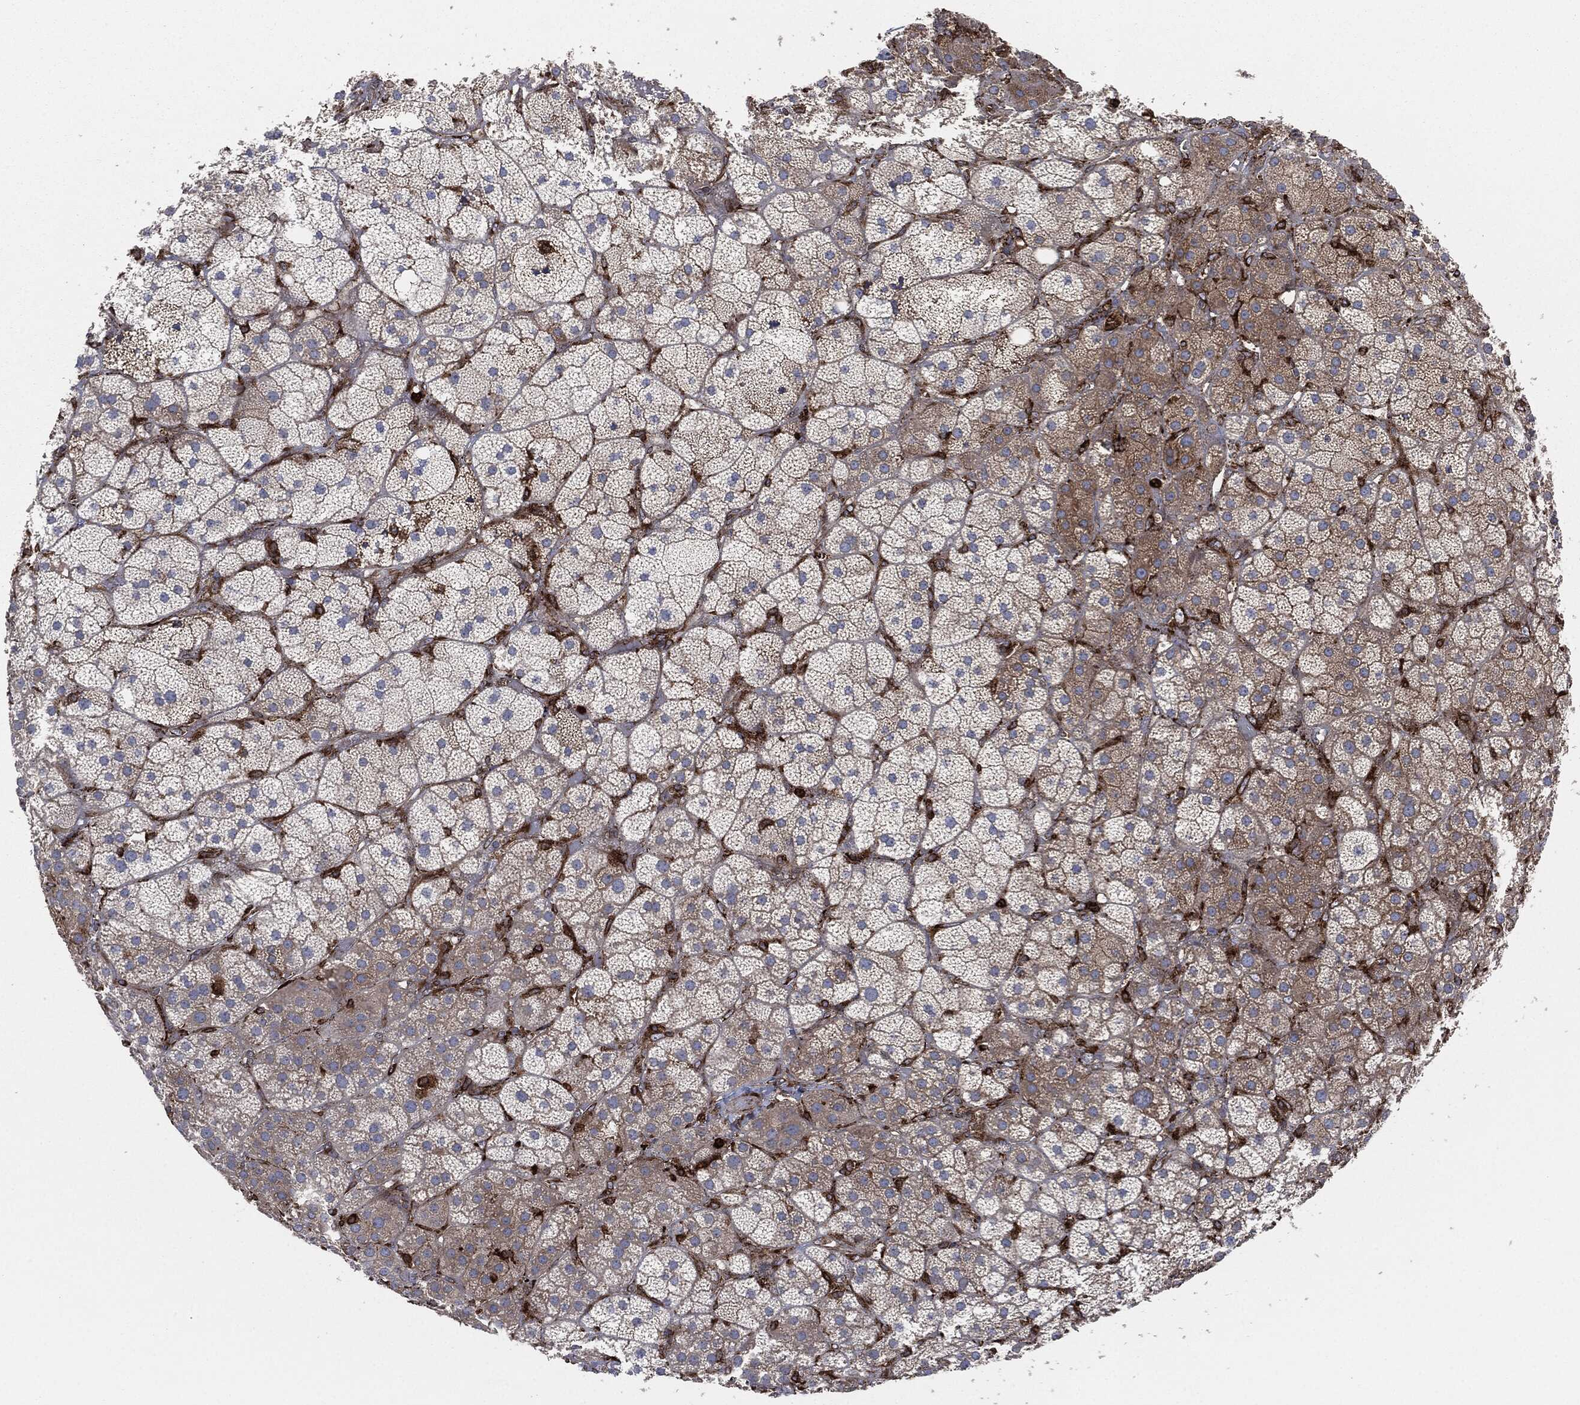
{"staining": {"intensity": "strong", "quantity": "<25%", "location": "cytoplasmic/membranous"}, "tissue": "adrenal gland", "cell_type": "Glandular cells", "image_type": "normal", "snomed": [{"axis": "morphology", "description": "Normal tissue, NOS"}, {"axis": "topography", "description": "Adrenal gland"}], "caption": "This image shows normal adrenal gland stained with IHC to label a protein in brown. The cytoplasmic/membranous of glandular cells show strong positivity for the protein. Nuclei are counter-stained blue.", "gene": "CALR", "patient": {"sex": "male", "age": 57}}